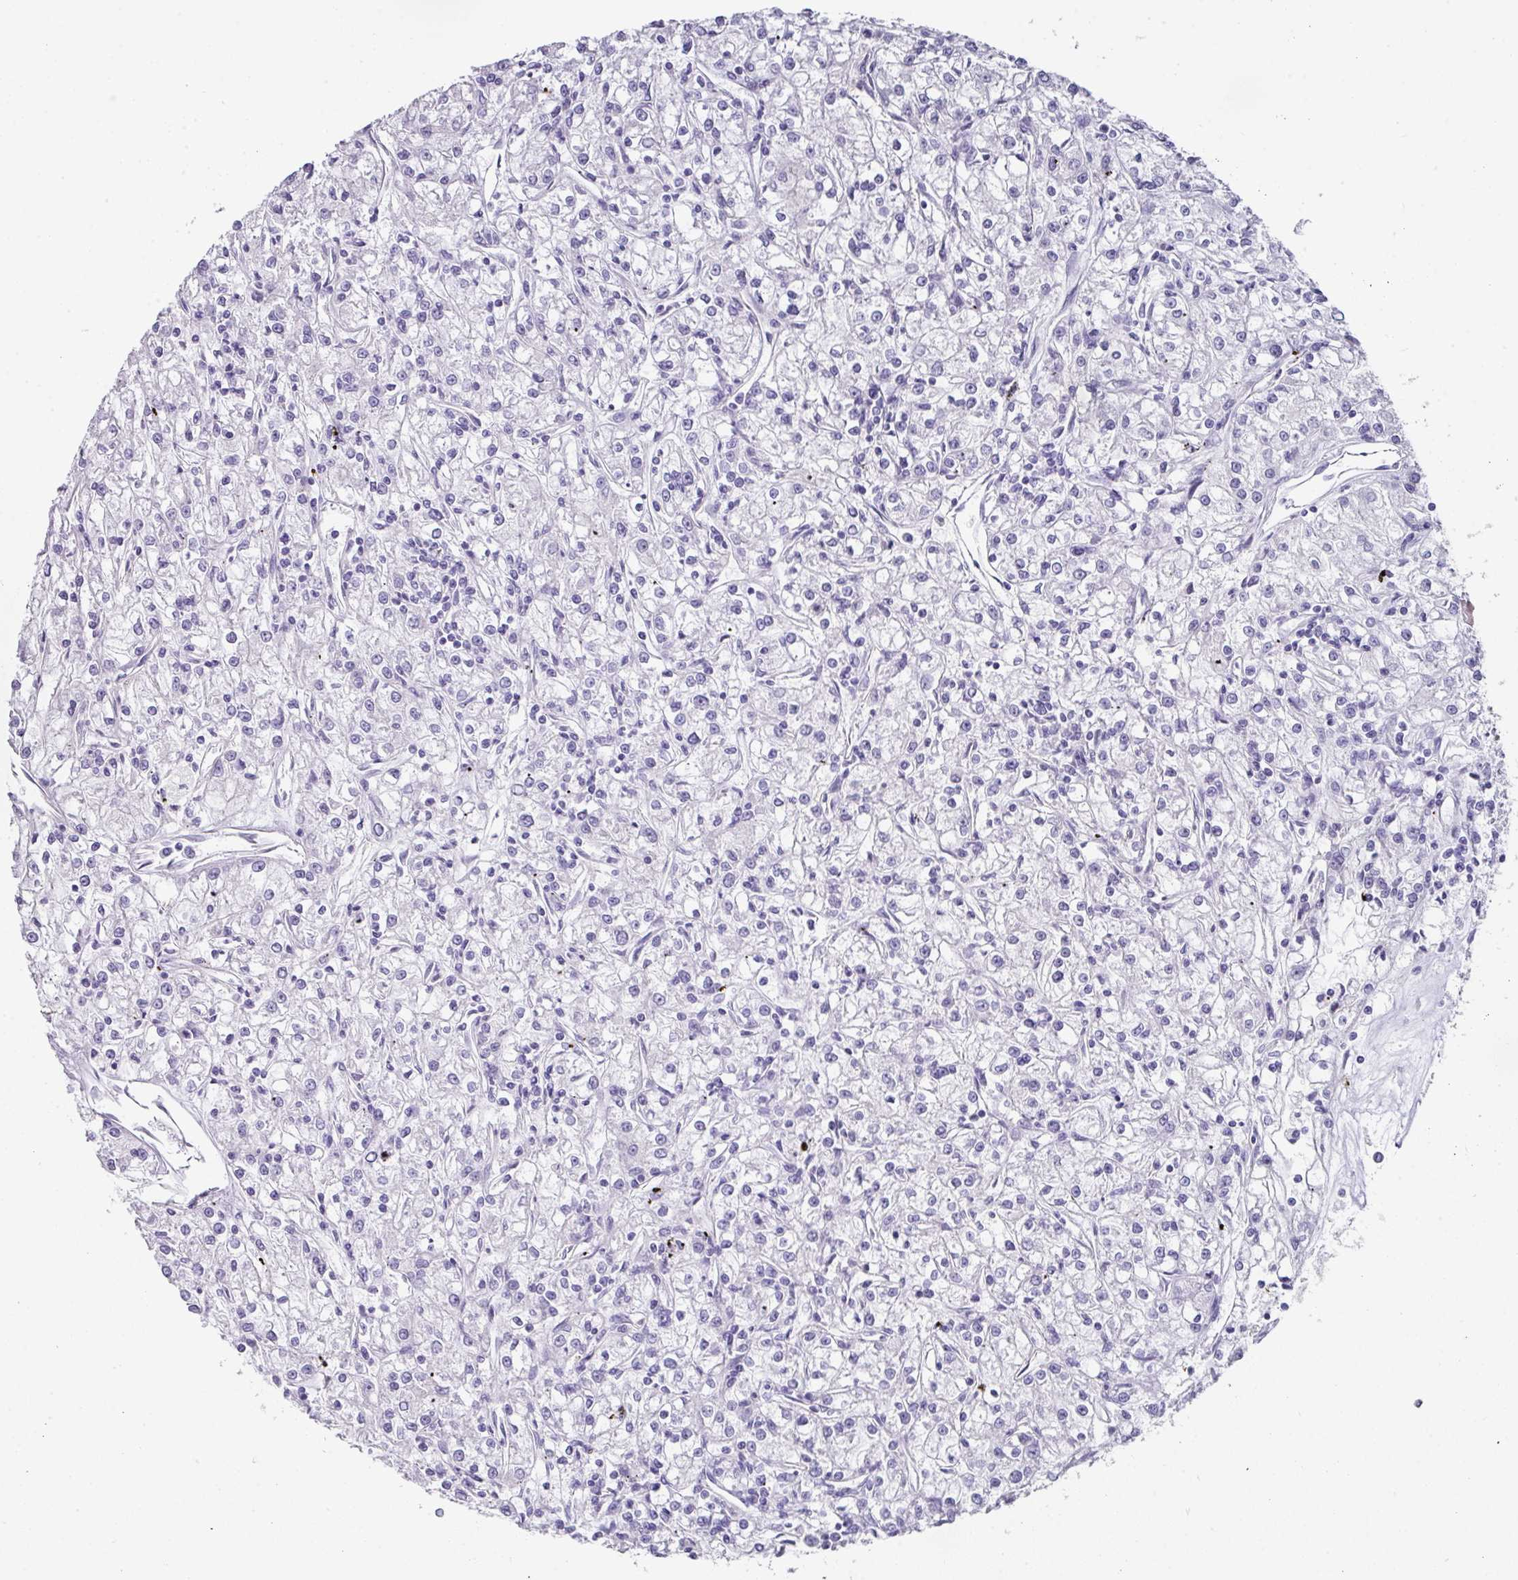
{"staining": {"intensity": "negative", "quantity": "none", "location": "none"}, "tissue": "renal cancer", "cell_type": "Tumor cells", "image_type": "cancer", "snomed": [{"axis": "morphology", "description": "Adenocarcinoma, NOS"}, {"axis": "topography", "description": "Kidney"}], "caption": "Immunohistochemistry (IHC) of renal cancer demonstrates no positivity in tumor cells.", "gene": "ANKRD29", "patient": {"sex": "female", "age": 59}}